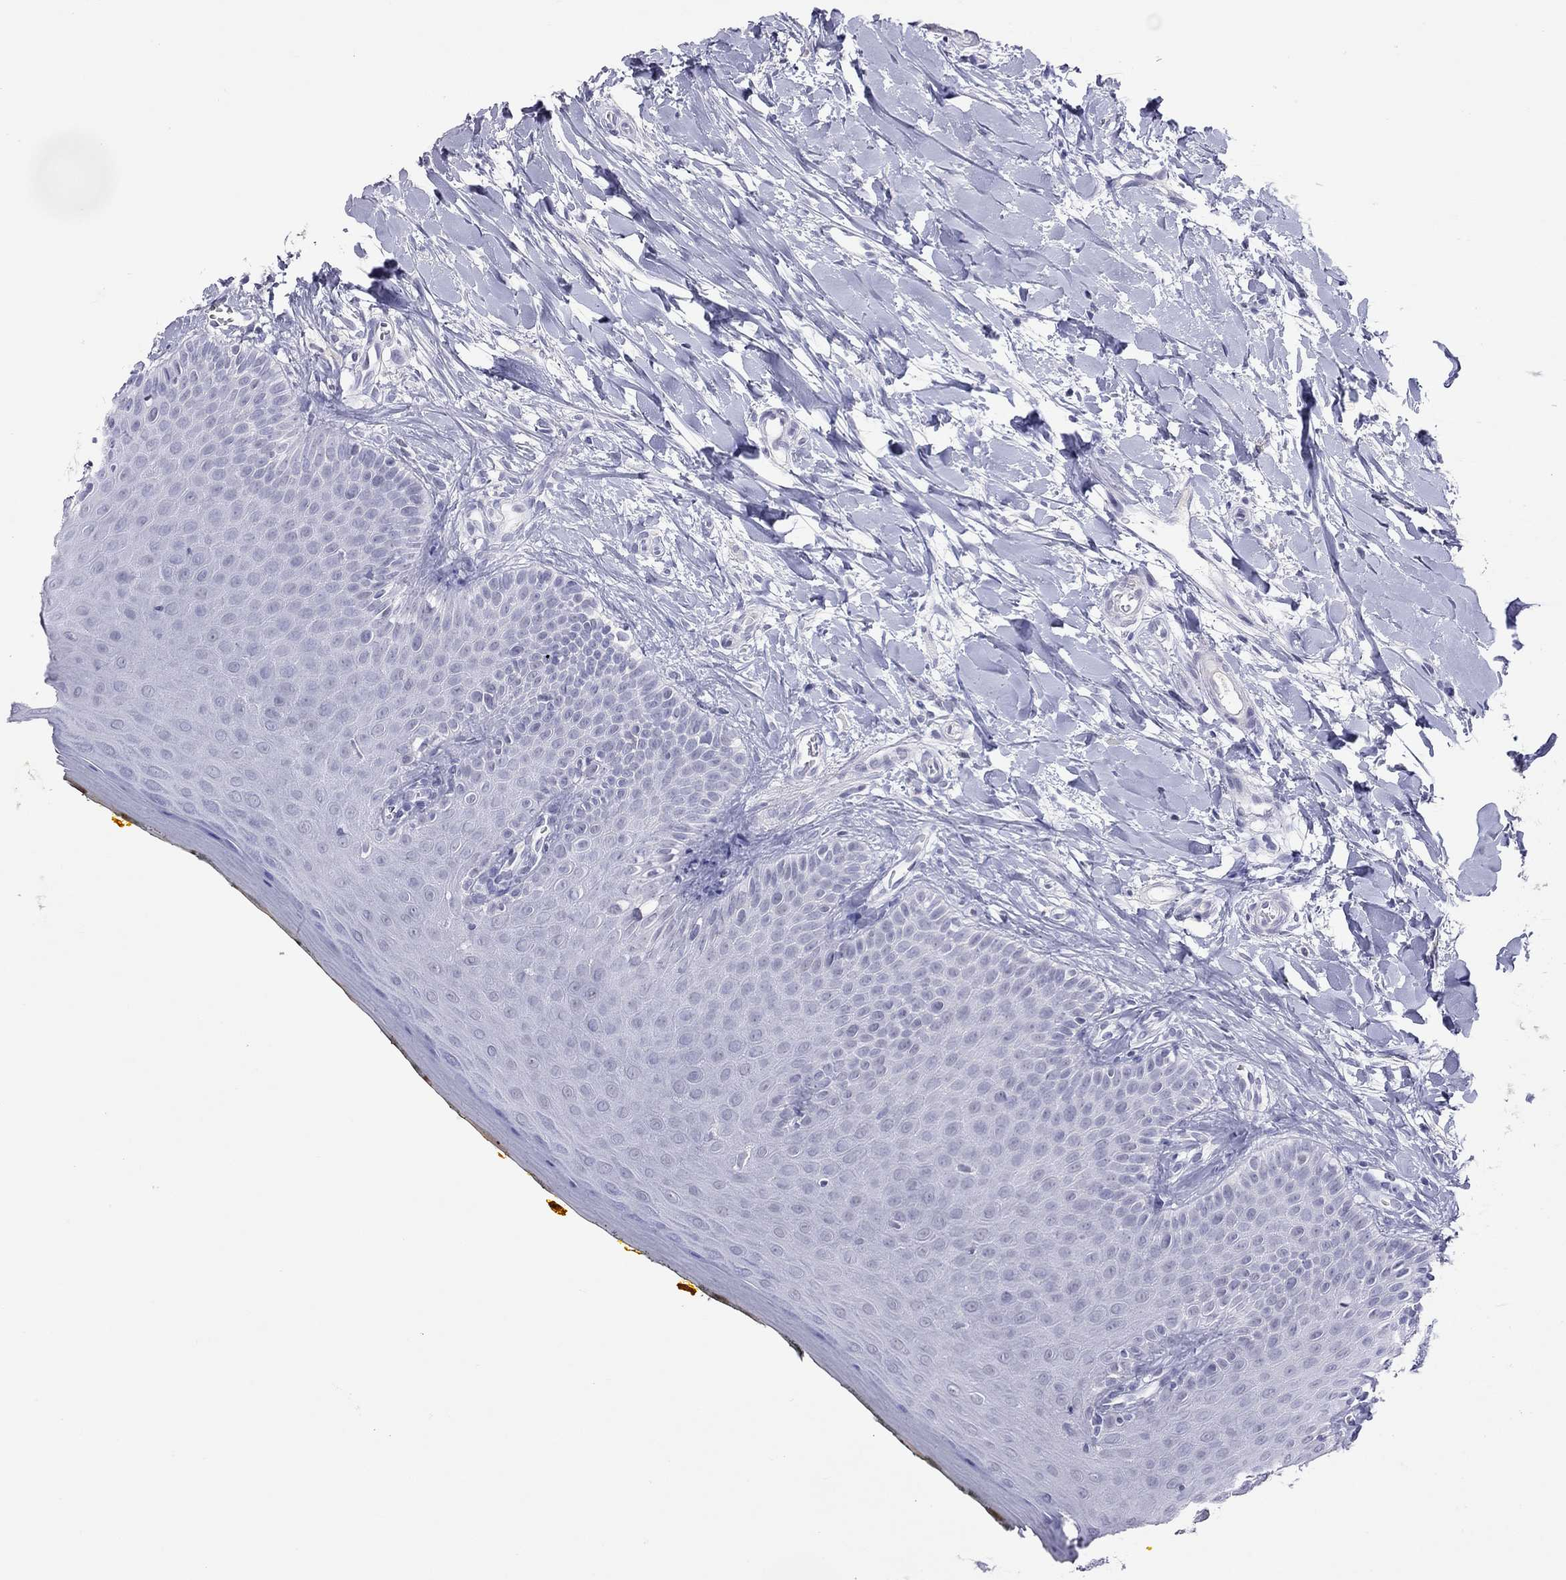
{"staining": {"intensity": "negative", "quantity": "none", "location": "none"}, "tissue": "oral mucosa", "cell_type": "Squamous epithelial cells", "image_type": "normal", "snomed": [{"axis": "morphology", "description": "Normal tissue, NOS"}, {"axis": "topography", "description": "Oral tissue"}], "caption": "Photomicrograph shows no protein expression in squamous epithelial cells of unremarkable oral mucosa. (DAB IHC, high magnification).", "gene": "JHY", "patient": {"sex": "female", "age": 43}}